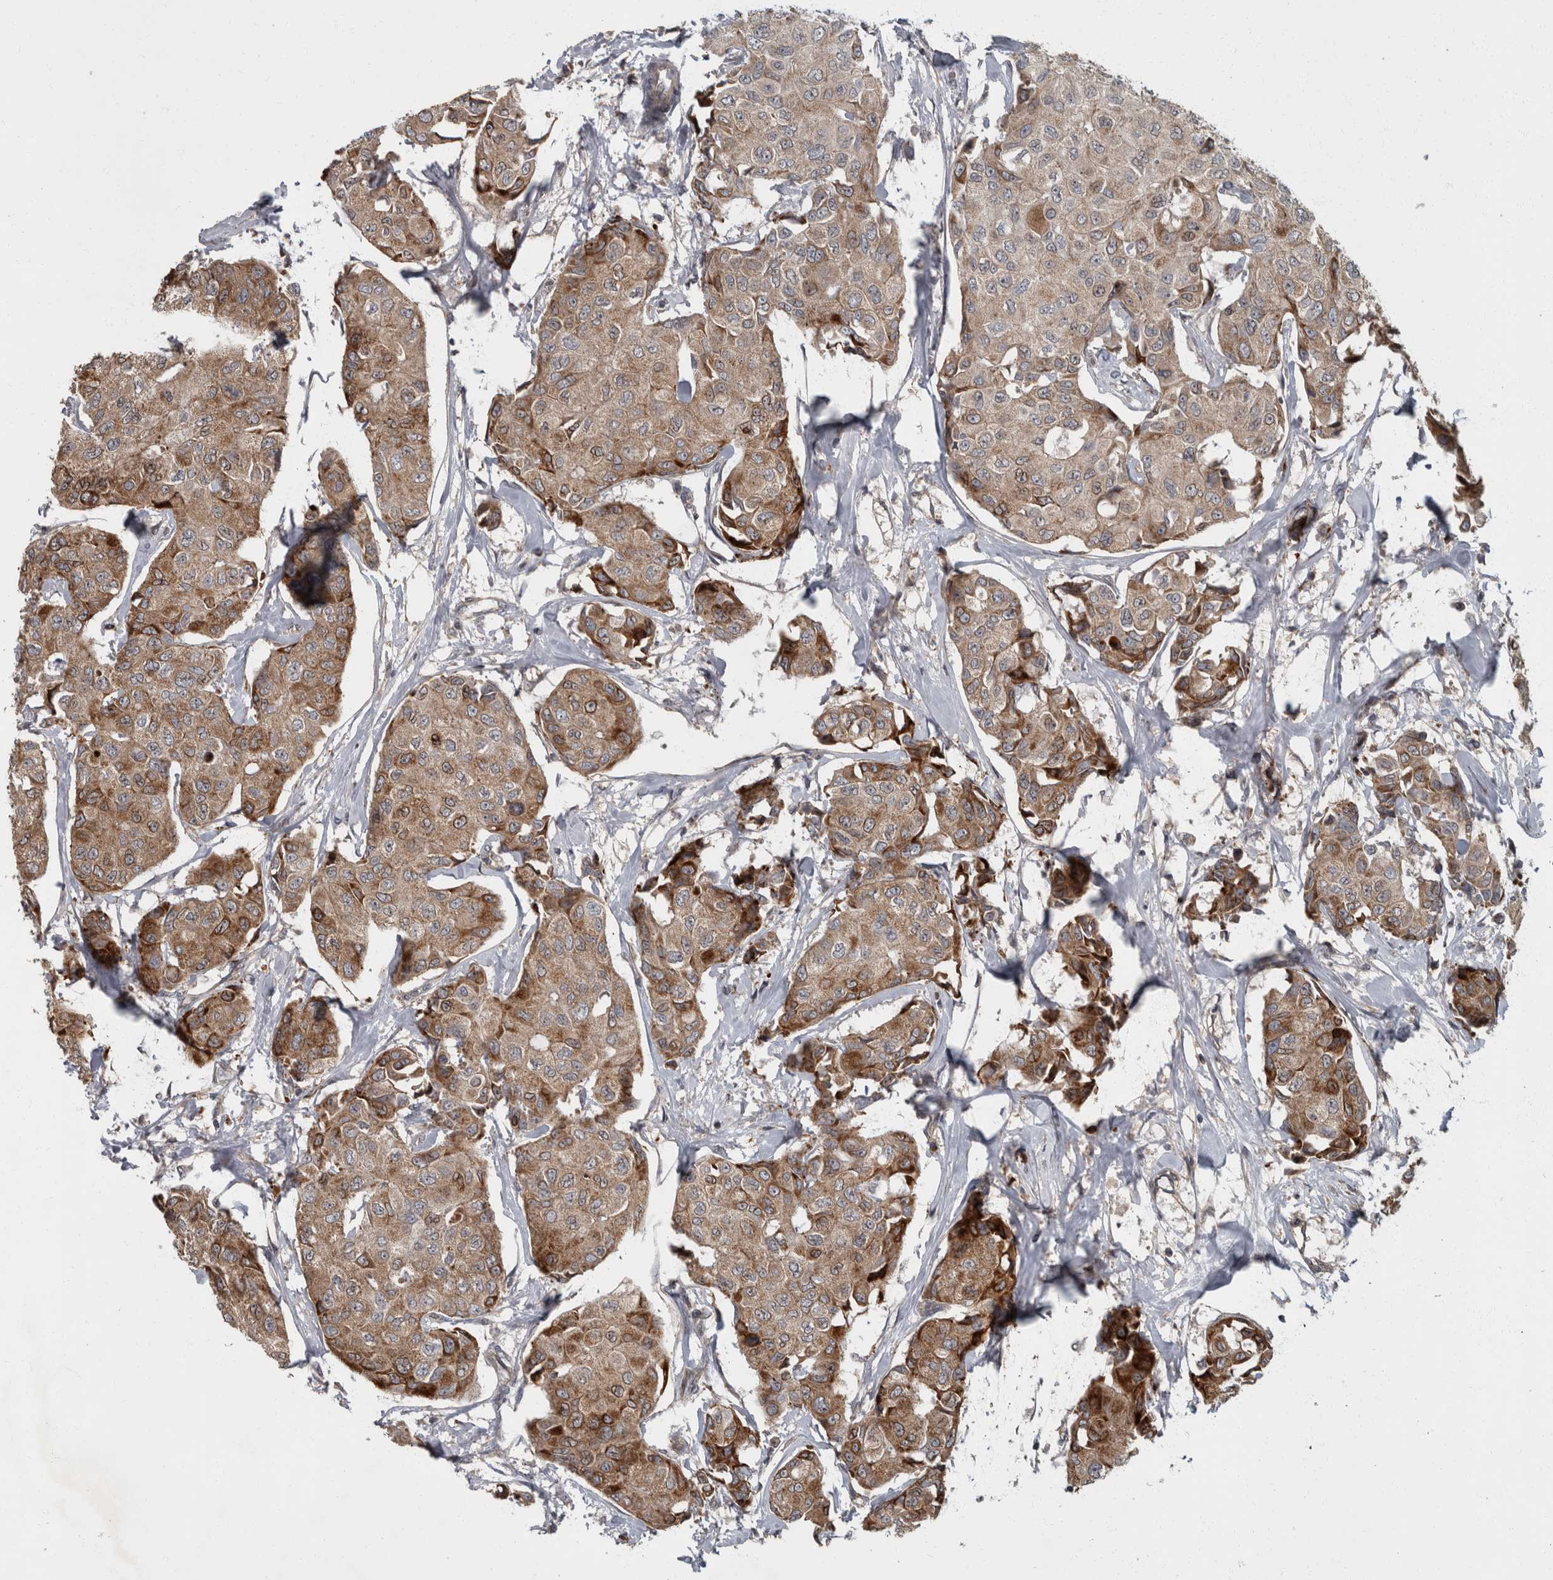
{"staining": {"intensity": "moderate", "quantity": "25%-75%", "location": "cytoplasmic/membranous"}, "tissue": "breast cancer", "cell_type": "Tumor cells", "image_type": "cancer", "snomed": [{"axis": "morphology", "description": "Duct carcinoma"}, {"axis": "topography", "description": "Breast"}], "caption": "DAB (3,3'-diaminobenzidine) immunohistochemical staining of breast intraductal carcinoma shows moderate cytoplasmic/membranous protein staining in about 25%-75% of tumor cells. (DAB (3,3'-diaminobenzidine) IHC with brightfield microscopy, high magnification).", "gene": "VEGFD", "patient": {"sex": "female", "age": 80}}